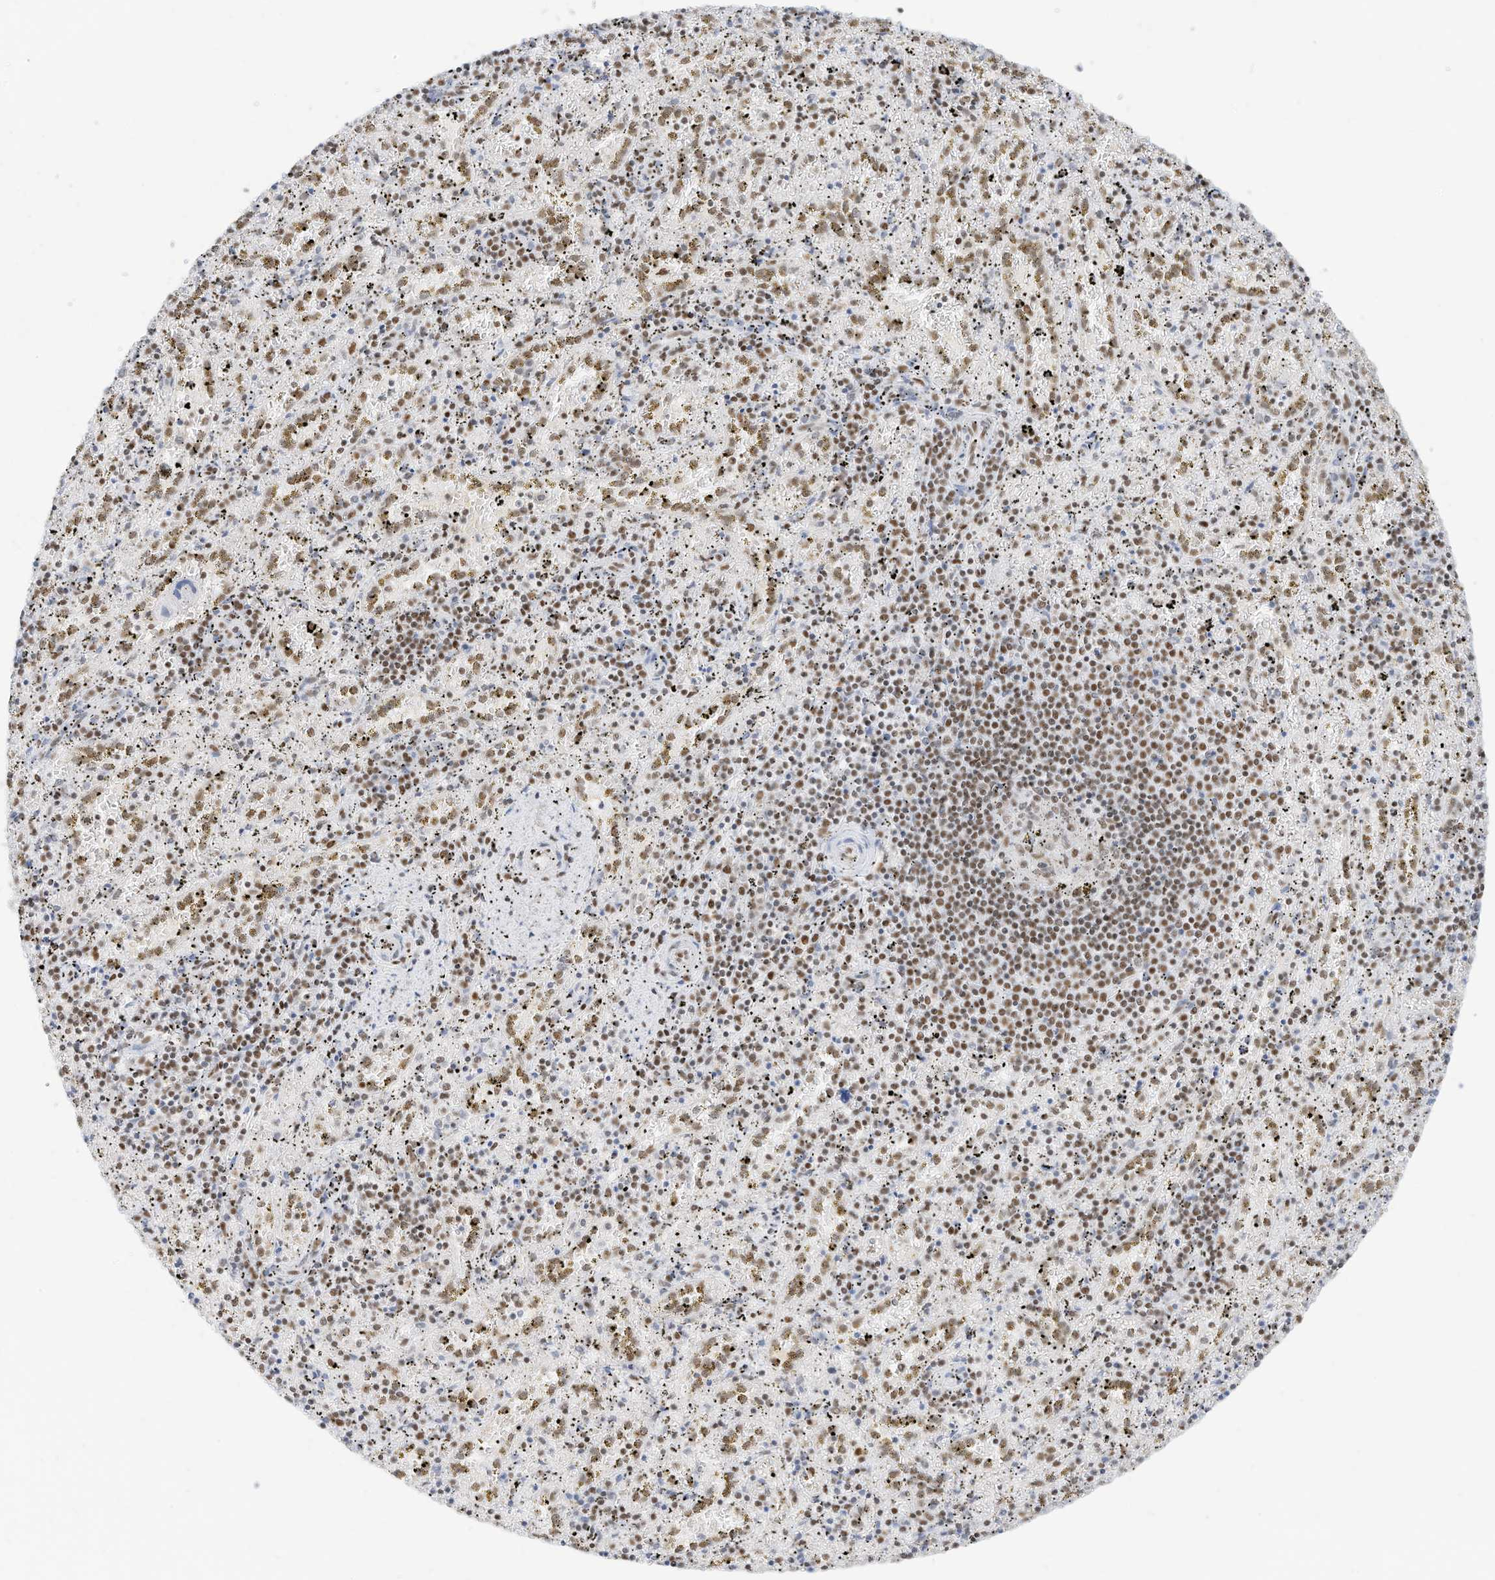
{"staining": {"intensity": "moderate", "quantity": "25%-75%", "location": "nuclear"}, "tissue": "spleen", "cell_type": "Cells in red pulp", "image_type": "normal", "snomed": [{"axis": "morphology", "description": "Normal tissue, NOS"}, {"axis": "topography", "description": "Spleen"}], "caption": "High-magnification brightfield microscopy of unremarkable spleen stained with DAB (brown) and counterstained with hematoxylin (blue). cells in red pulp exhibit moderate nuclear expression is seen in approximately25%-75% of cells. The protein of interest is shown in brown color, while the nuclei are stained blue.", "gene": "SMARCA2", "patient": {"sex": "male", "age": 11}}